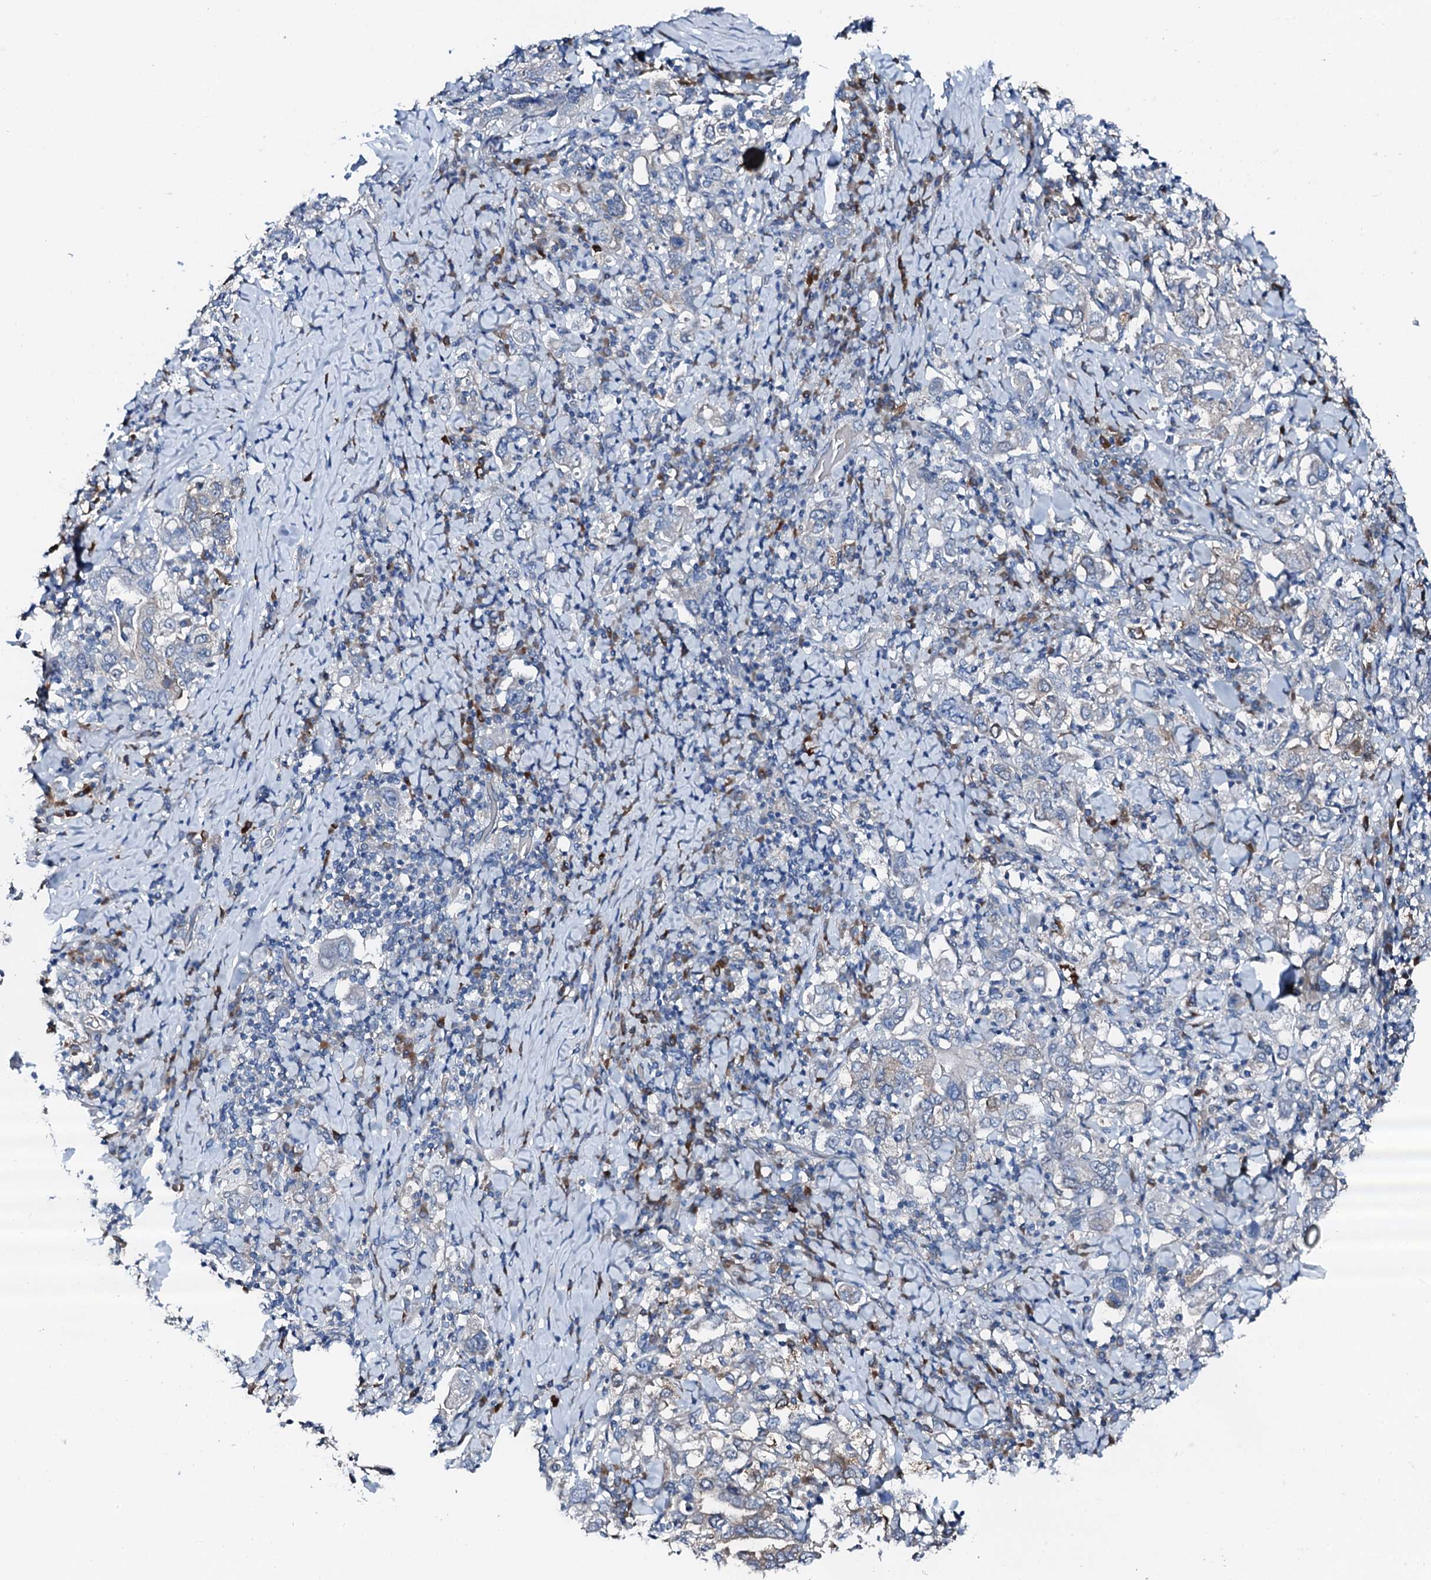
{"staining": {"intensity": "negative", "quantity": "none", "location": "none"}, "tissue": "stomach cancer", "cell_type": "Tumor cells", "image_type": "cancer", "snomed": [{"axis": "morphology", "description": "Adenocarcinoma, NOS"}, {"axis": "topography", "description": "Stomach, upper"}], "caption": "This is a histopathology image of immunohistochemistry staining of stomach cancer (adenocarcinoma), which shows no staining in tumor cells.", "gene": "GFOD2", "patient": {"sex": "male", "age": 62}}